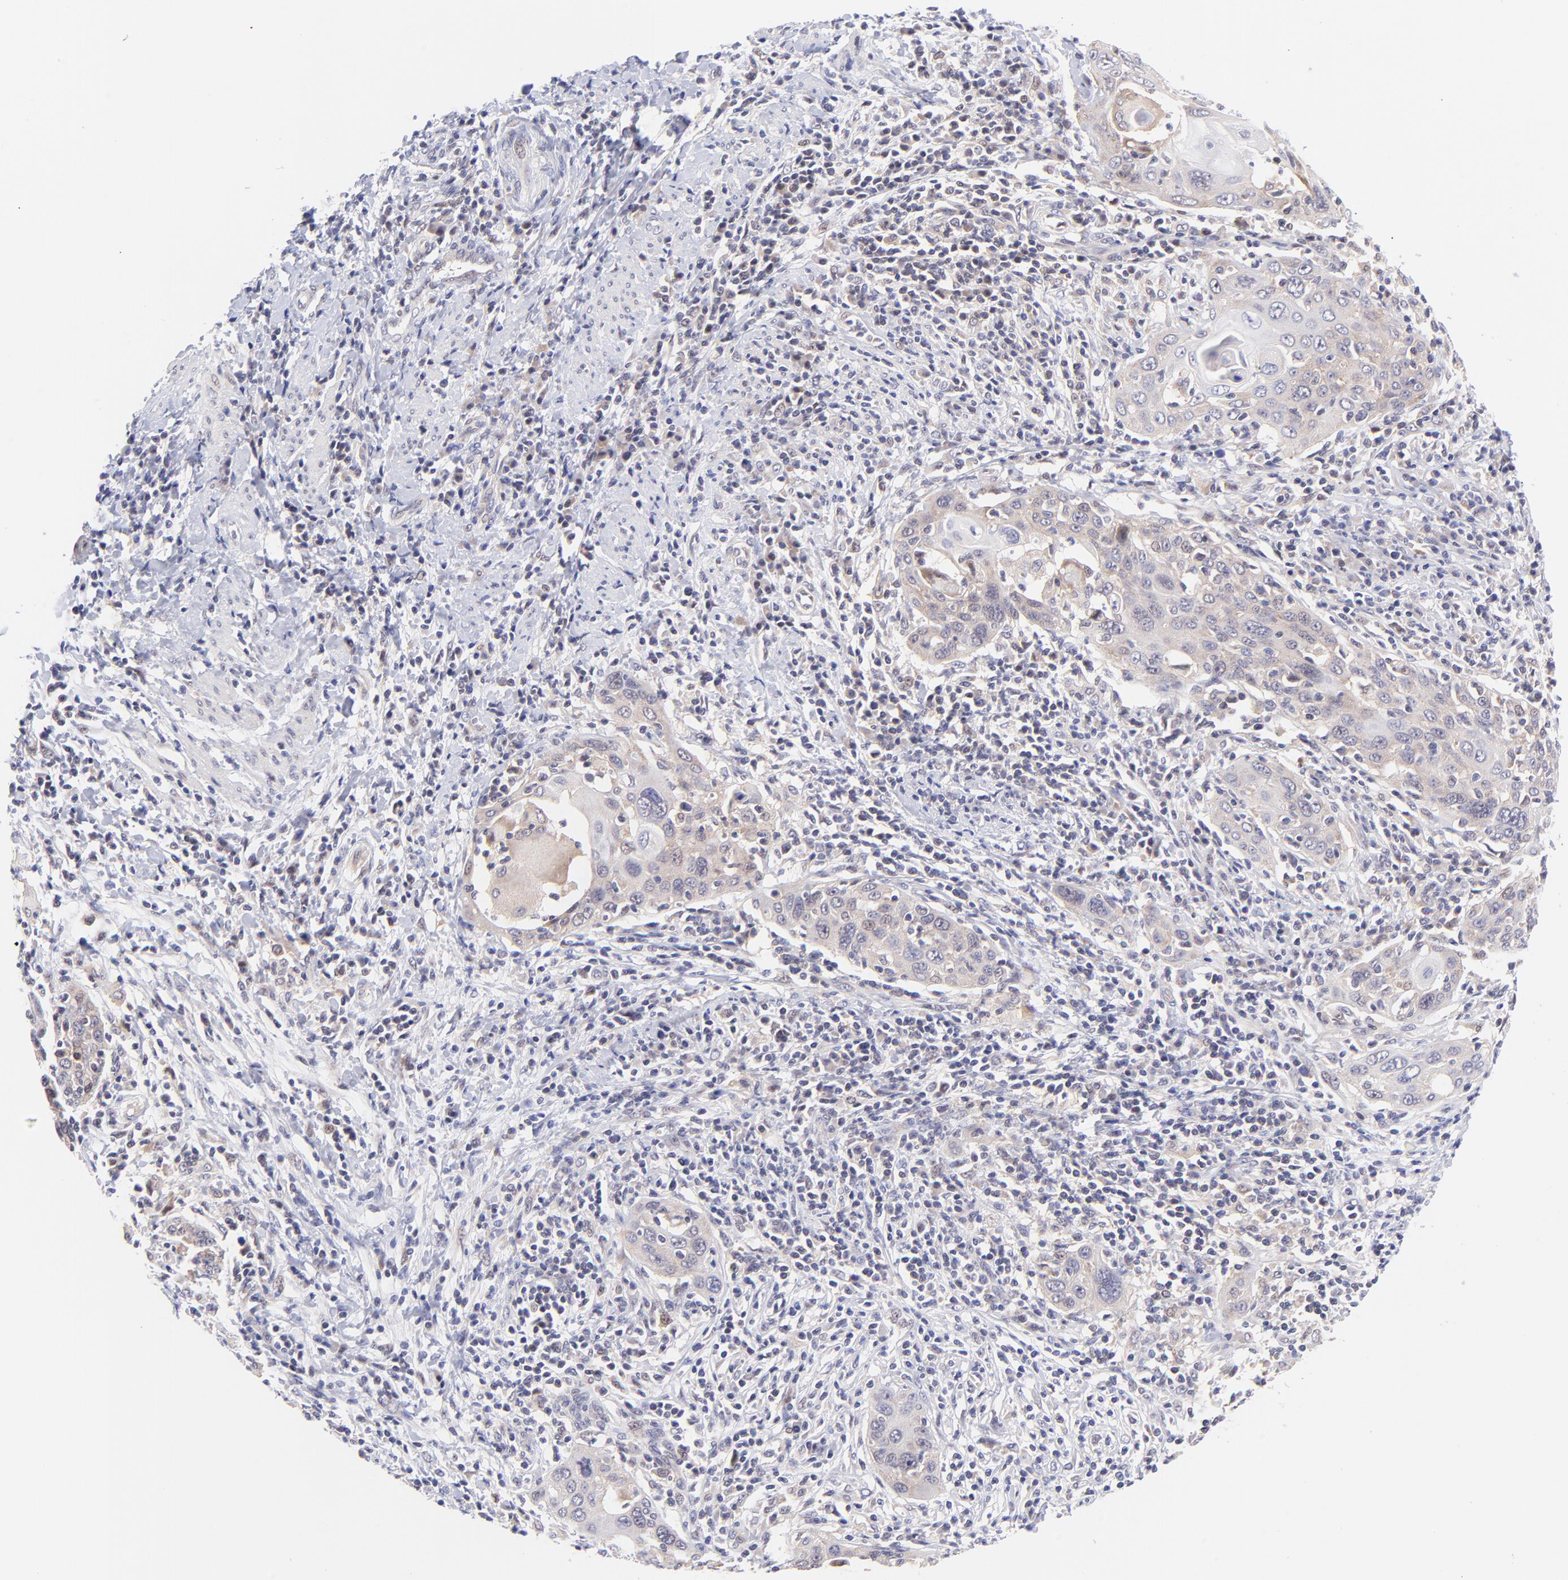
{"staining": {"intensity": "weak", "quantity": ">75%", "location": "cytoplasmic/membranous"}, "tissue": "cervical cancer", "cell_type": "Tumor cells", "image_type": "cancer", "snomed": [{"axis": "morphology", "description": "Squamous cell carcinoma, NOS"}, {"axis": "topography", "description": "Cervix"}], "caption": "Weak cytoplasmic/membranous protein staining is present in approximately >75% of tumor cells in squamous cell carcinoma (cervical). (Brightfield microscopy of DAB IHC at high magnification).", "gene": "PBDC1", "patient": {"sex": "female", "age": 54}}